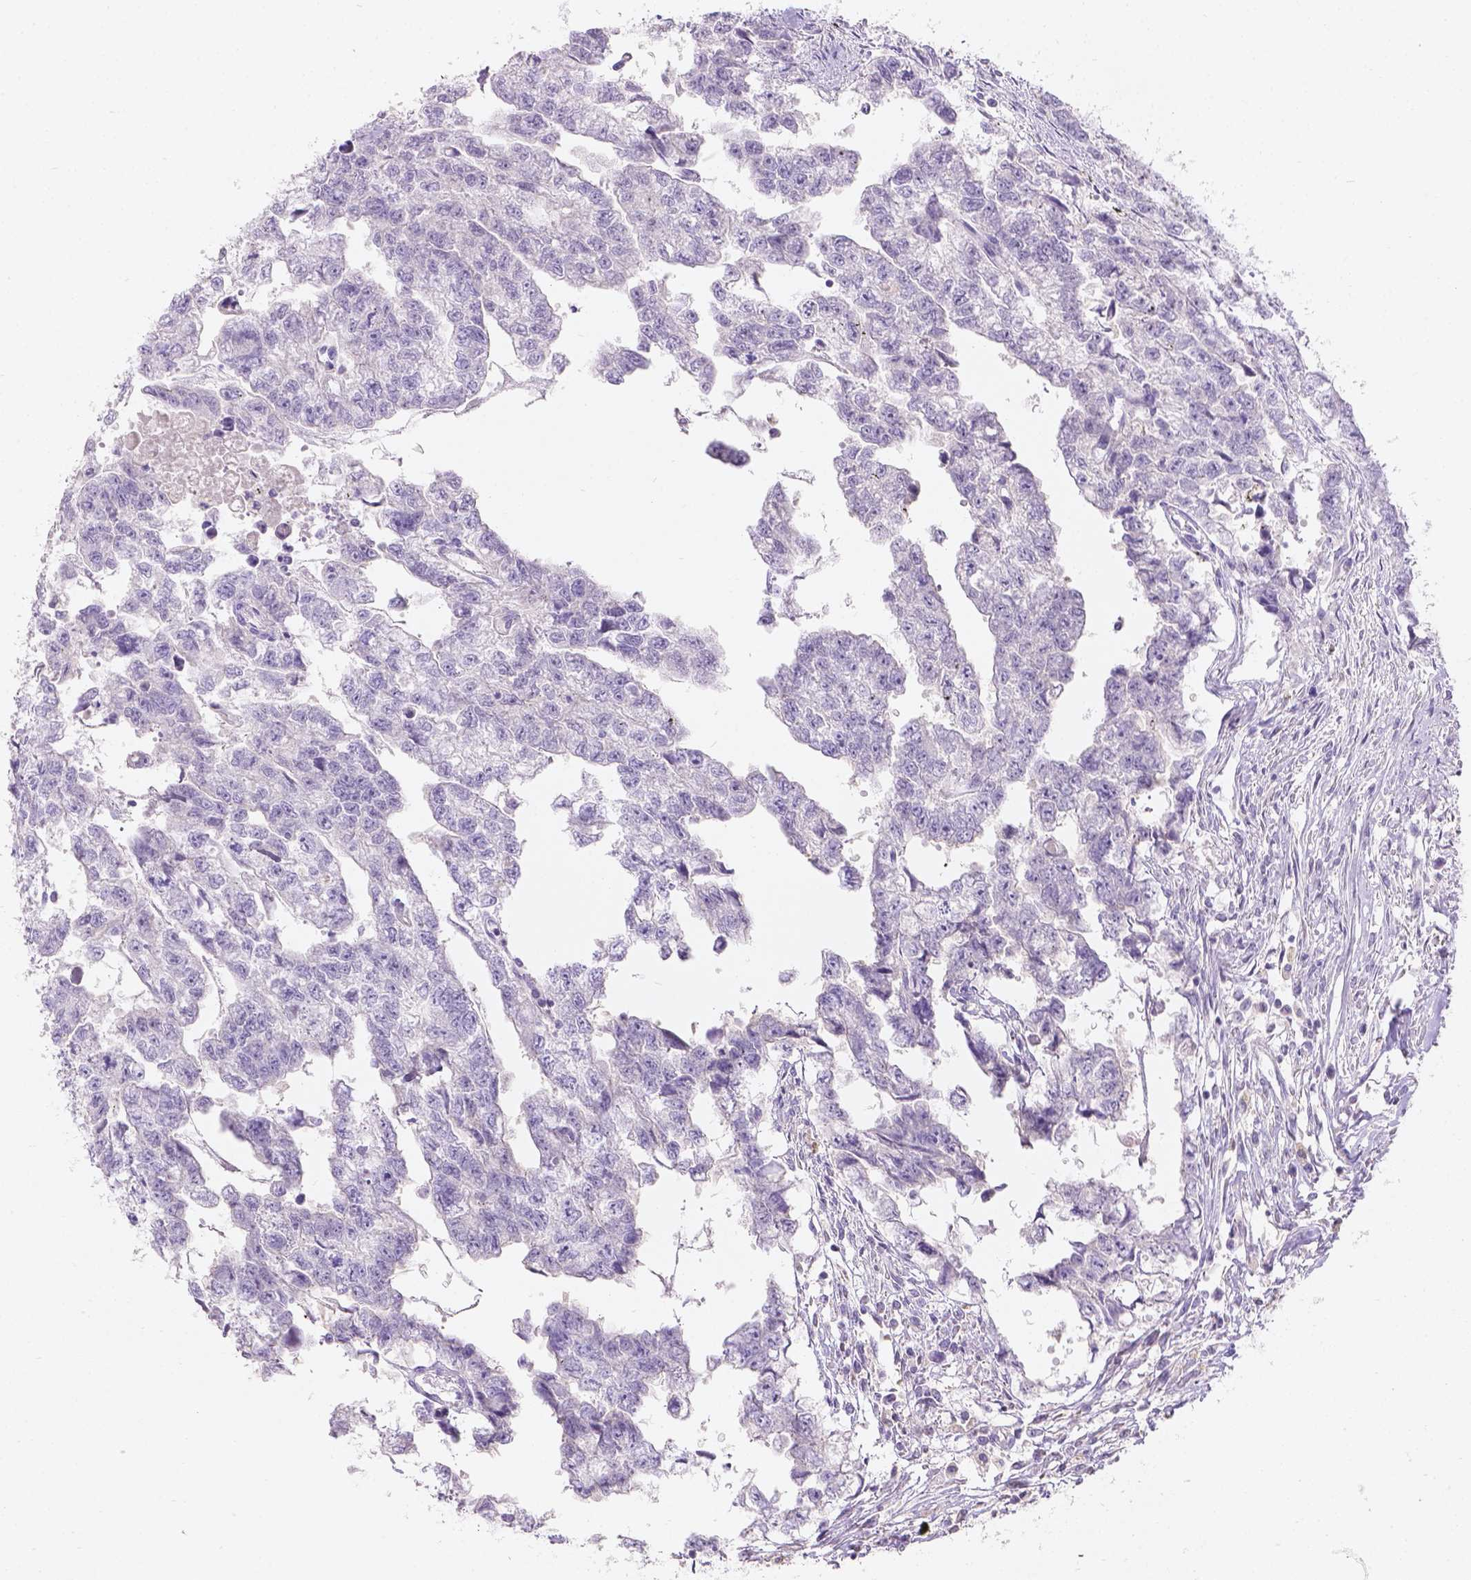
{"staining": {"intensity": "negative", "quantity": "none", "location": "none"}, "tissue": "testis cancer", "cell_type": "Tumor cells", "image_type": "cancer", "snomed": [{"axis": "morphology", "description": "Carcinoma, Embryonal, NOS"}, {"axis": "morphology", "description": "Teratoma, malignant, NOS"}, {"axis": "topography", "description": "Testis"}], "caption": "There is no significant positivity in tumor cells of testis cancer (teratoma (malignant)).", "gene": "GAL3ST2", "patient": {"sex": "male", "age": 44}}